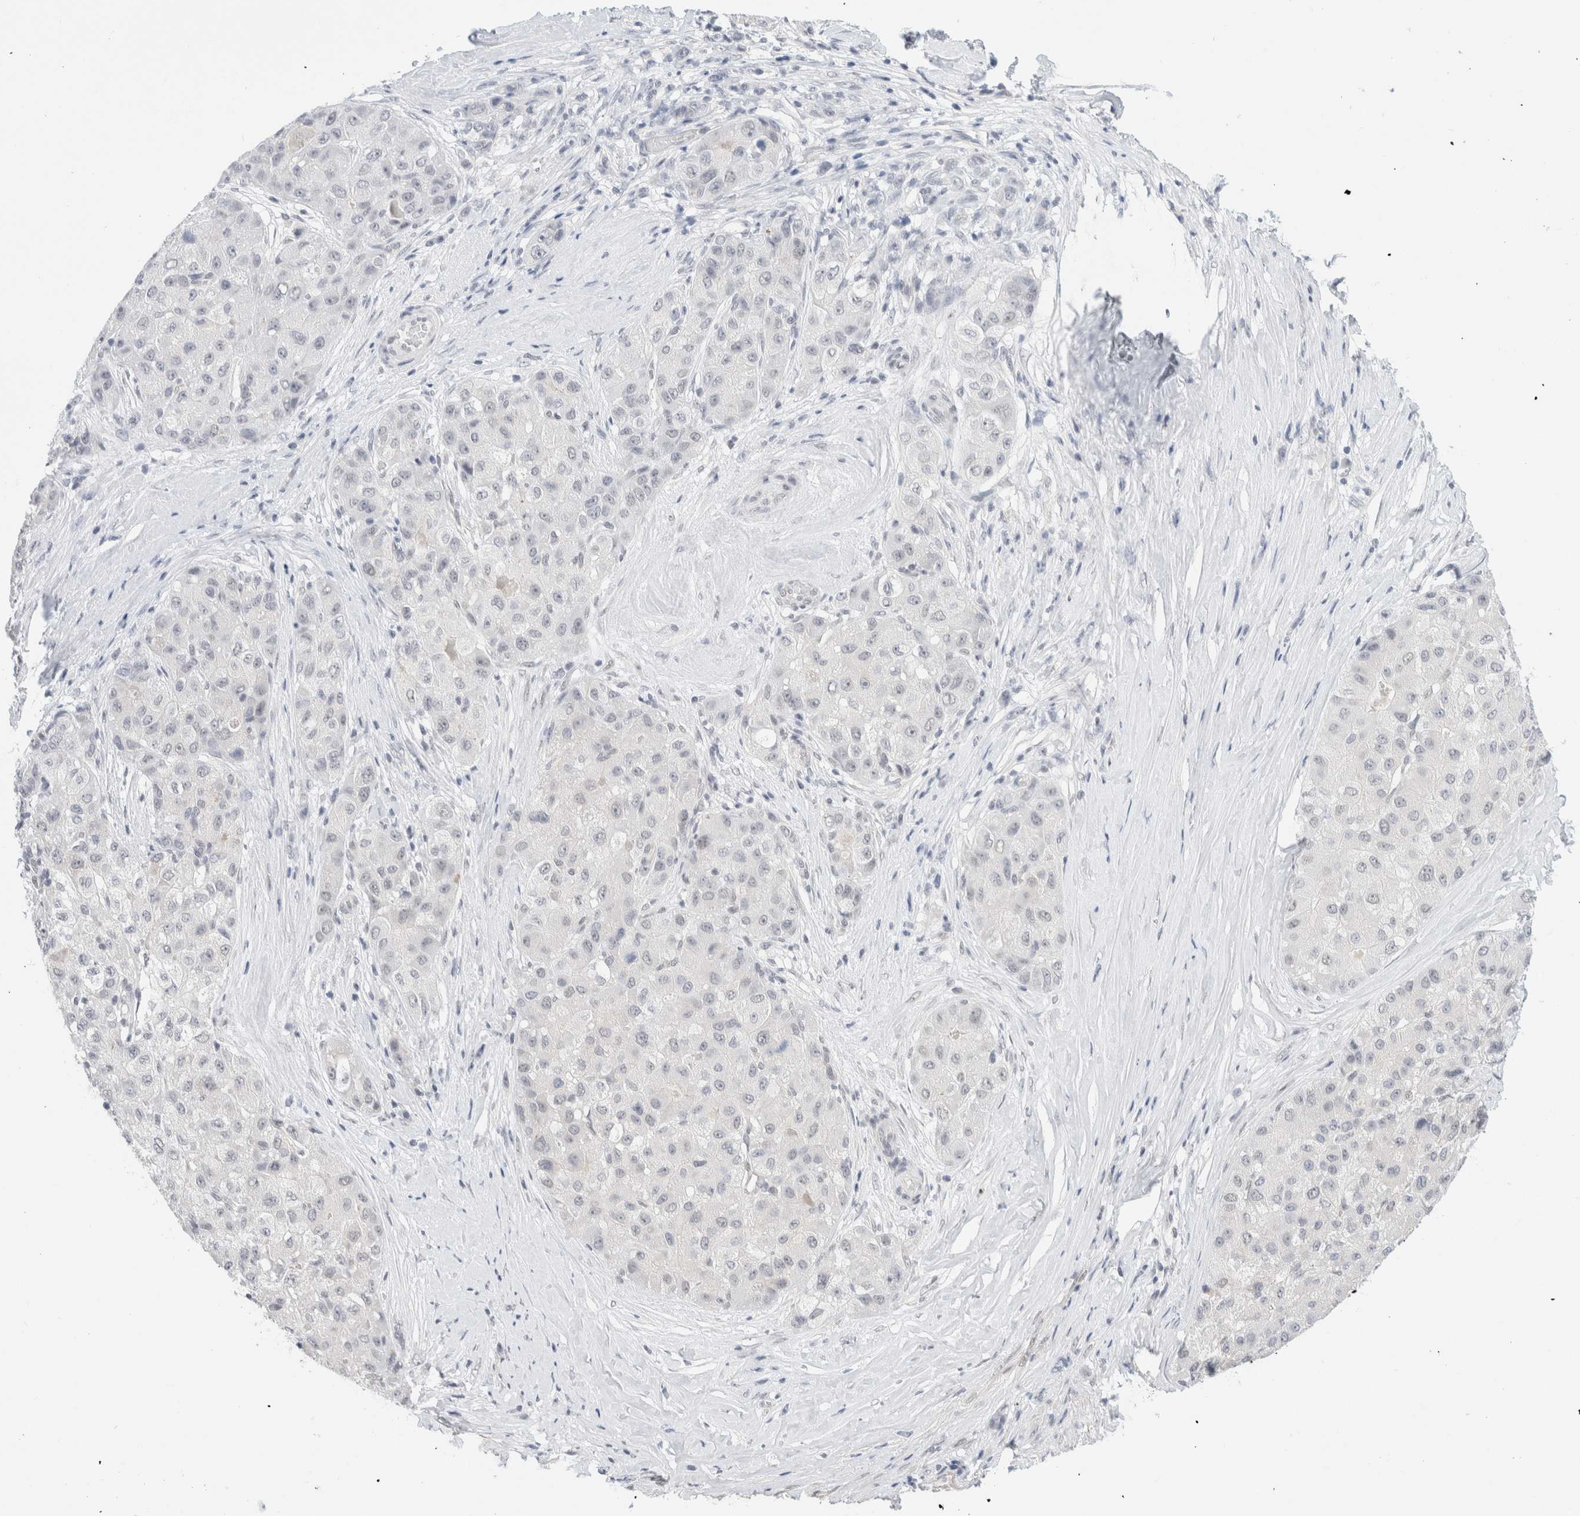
{"staining": {"intensity": "negative", "quantity": "none", "location": "none"}, "tissue": "liver cancer", "cell_type": "Tumor cells", "image_type": "cancer", "snomed": [{"axis": "morphology", "description": "Carcinoma, Hepatocellular, NOS"}, {"axis": "topography", "description": "Liver"}], "caption": "Immunohistochemistry (IHC) photomicrograph of neoplastic tissue: liver hepatocellular carcinoma stained with DAB displays no significant protein positivity in tumor cells.", "gene": "GATAD2A", "patient": {"sex": "male", "age": 80}}